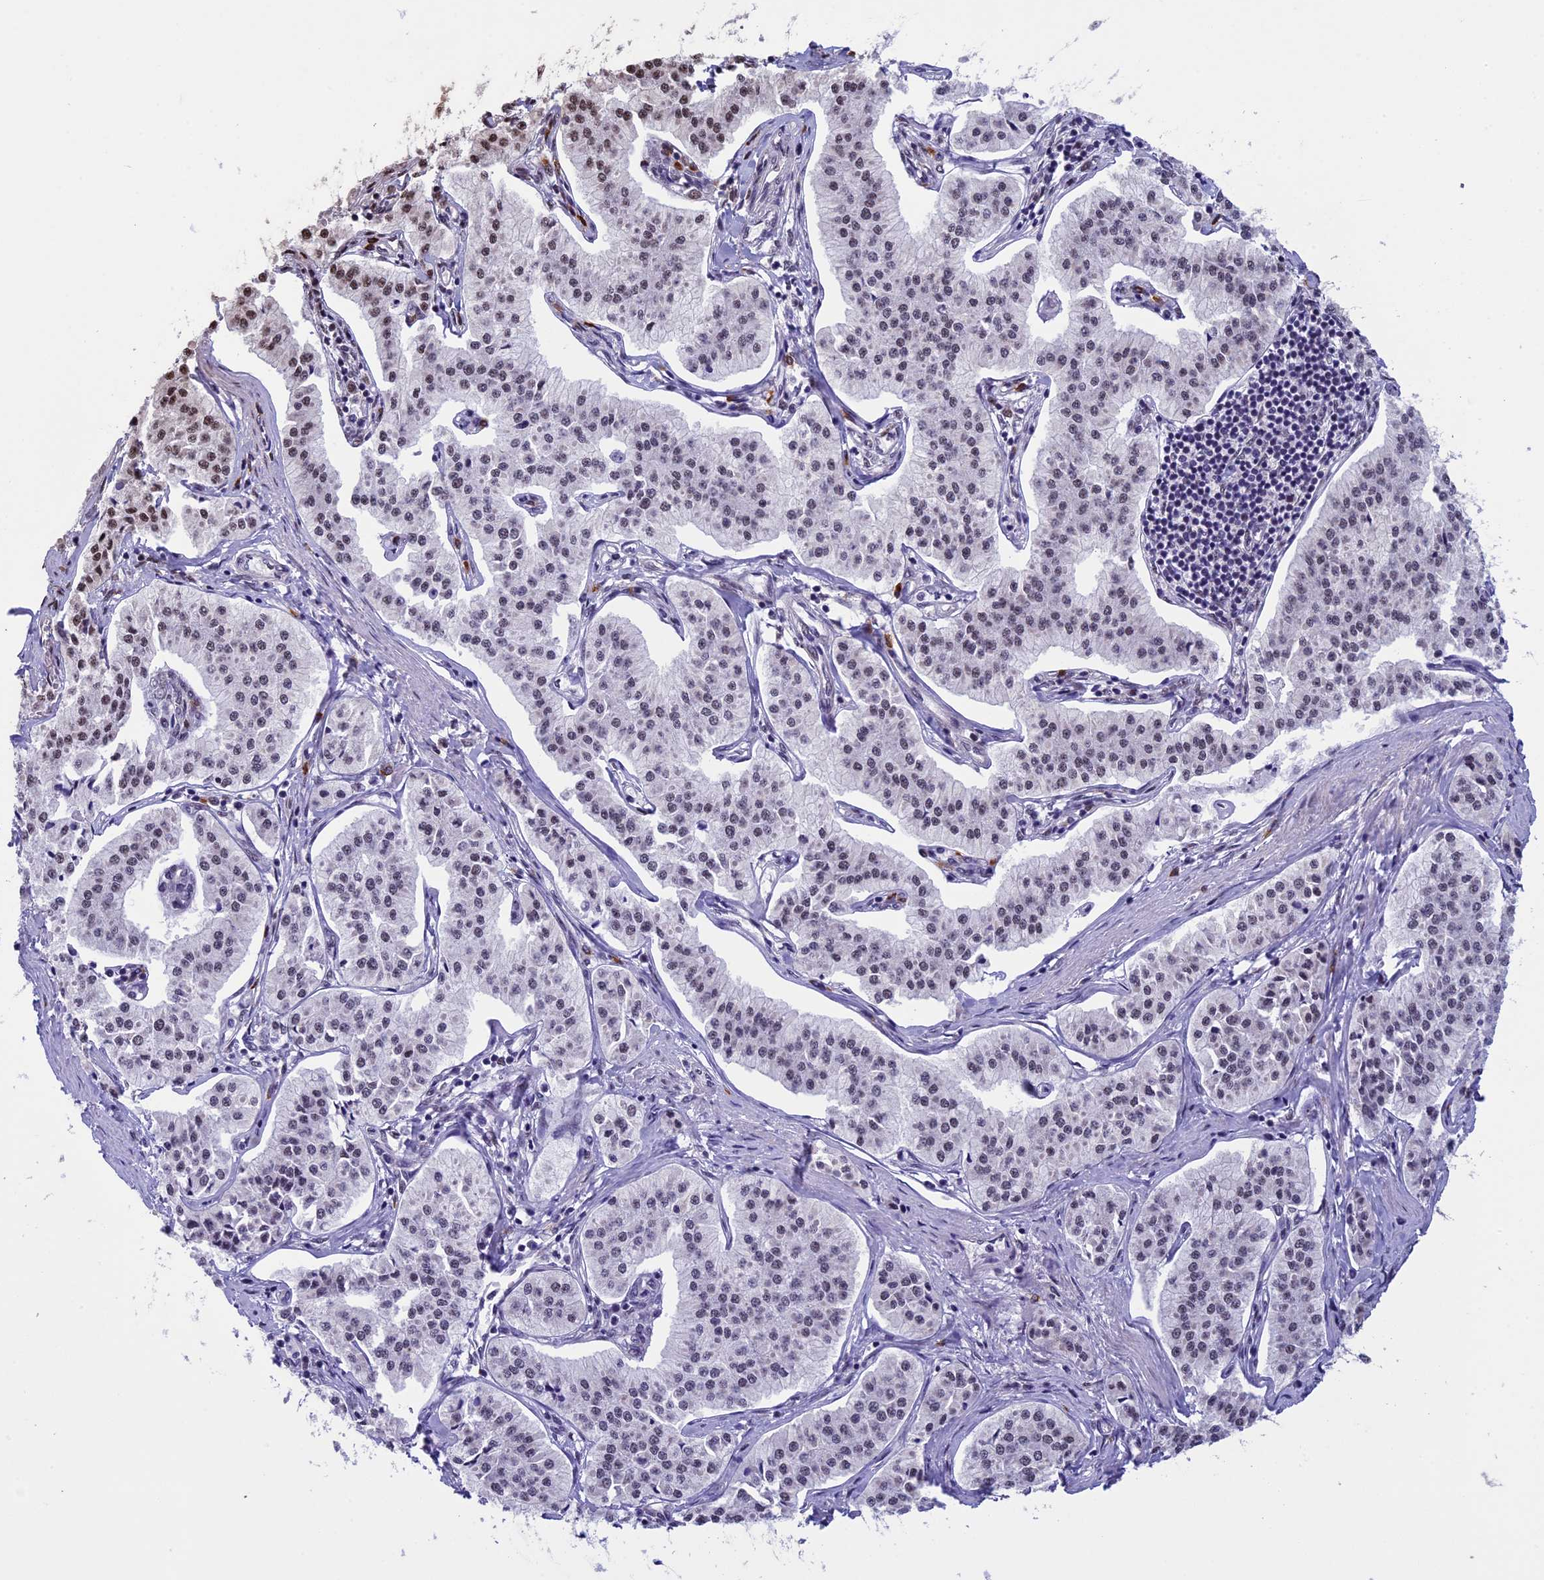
{"staining": {"intensity": "weak", "quantity": "<25%", "location": "nuclear"}, "tissue": "pancreatic cancer", "cell_type": "Tumor cells", "image_type": "cancer", "snomed": [{"axis": "morphology", "description": "Adenocarcinoma, NOS"}, {"axis": "topography", "description": "Pancreas"}], "caption": "This is an immunohistochemistry (IHC) histopathology image of pancreatic cancer. There is no positivity in tumor cells.", "gene": "RNF40", "patient": {"sex": "female", "age": 50}}